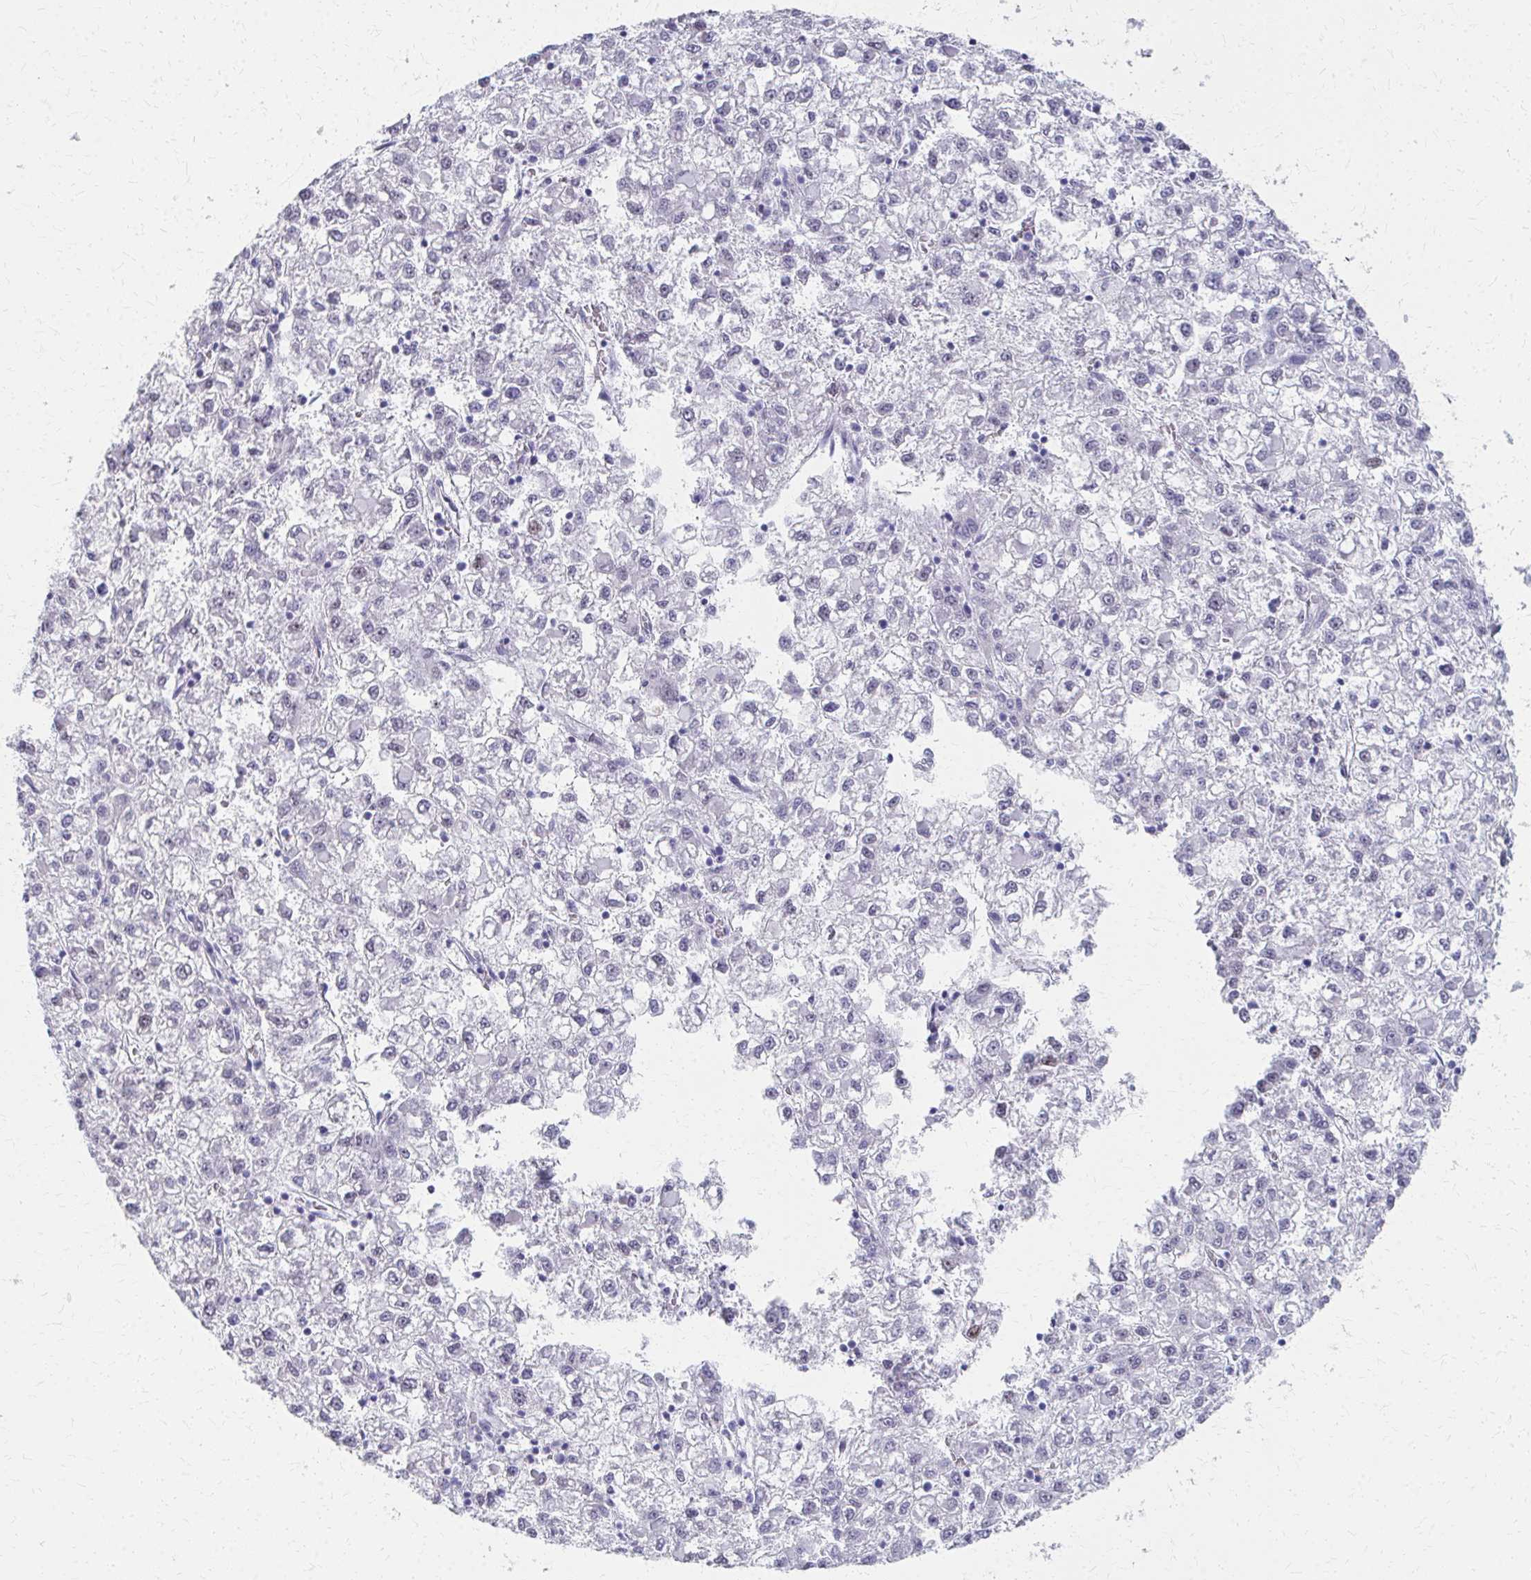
{"staining": {"intensity": "negative", "quantity": "none", "location": "none"}, "tissue": "liver cancer", "cell_type": "Tumor cells", "image_type": "cancer", "snomed": [{"axis": "morphology", "description": "Carcinoma, Hepatocellular, NOS"}, {"axis": "topography", "description": "Liver"}], "caption": "Tumor cells are negative for protein expression in human hepatocellular carcinoma (liver).", "gene": "MS4A2", "patient": {"sex": "male", "age": 40}}